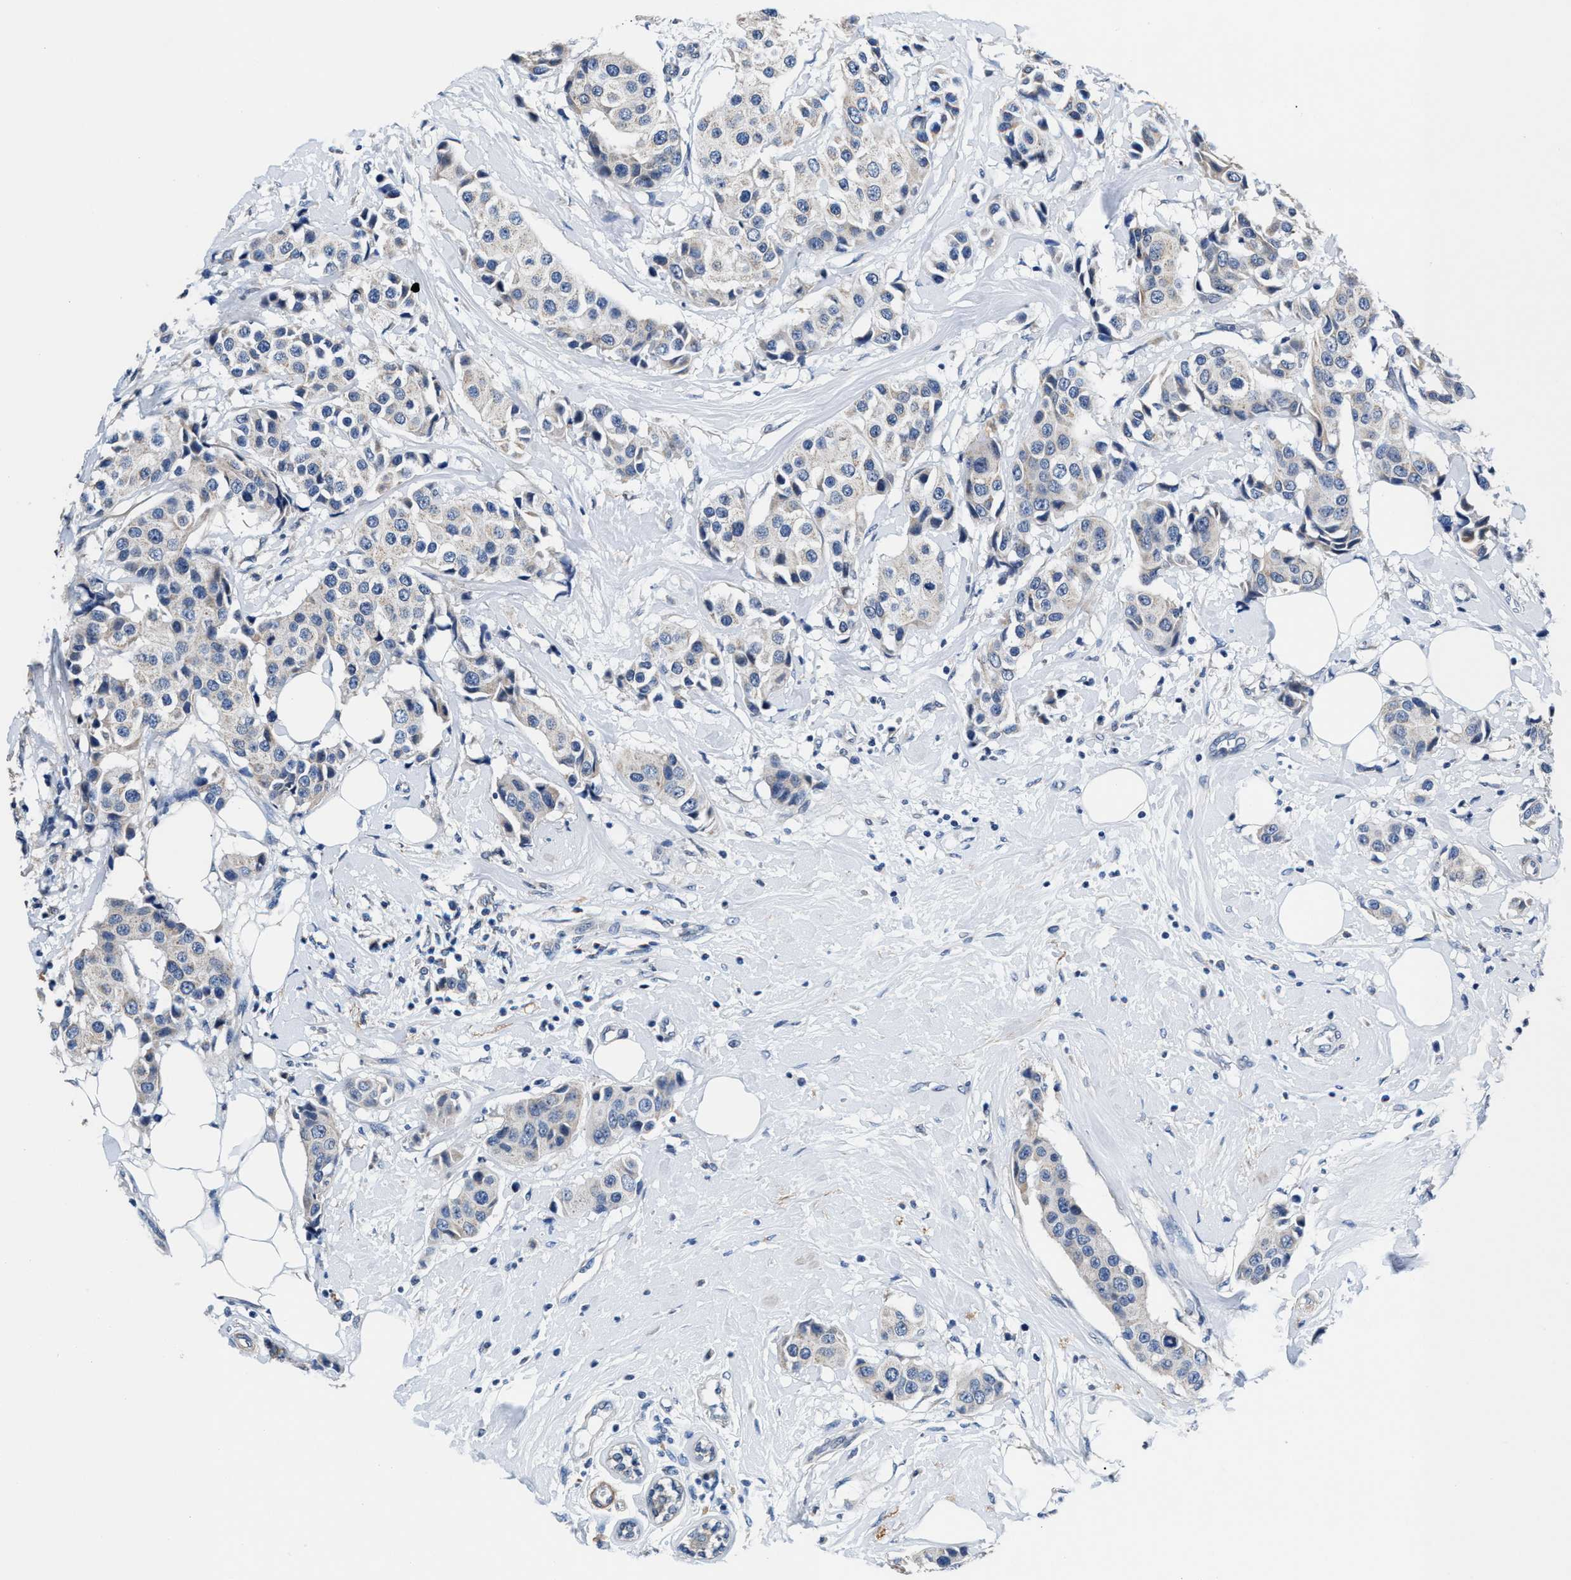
{"staining": {"intensity": "weak", "quantity": "<25%", "location": "cytoplasmic/membranous"}, "tissue": "breast cancer", "cell_type": "Tumor cells", "image_type": "cancer", "snomed": [{"axis": "morphology", "description": "Normal tissue, NOS"}, {"axis": "morphology", "description": "Duct carcinoma"}, {"axis": "topography", "description": "Breast"}], "caption": "Tumor cells show no significant protein positivity in invasive ductal carcinoma (breast).", "gene": "MYH3", "patient": {"sex": "female", "age": 39}}